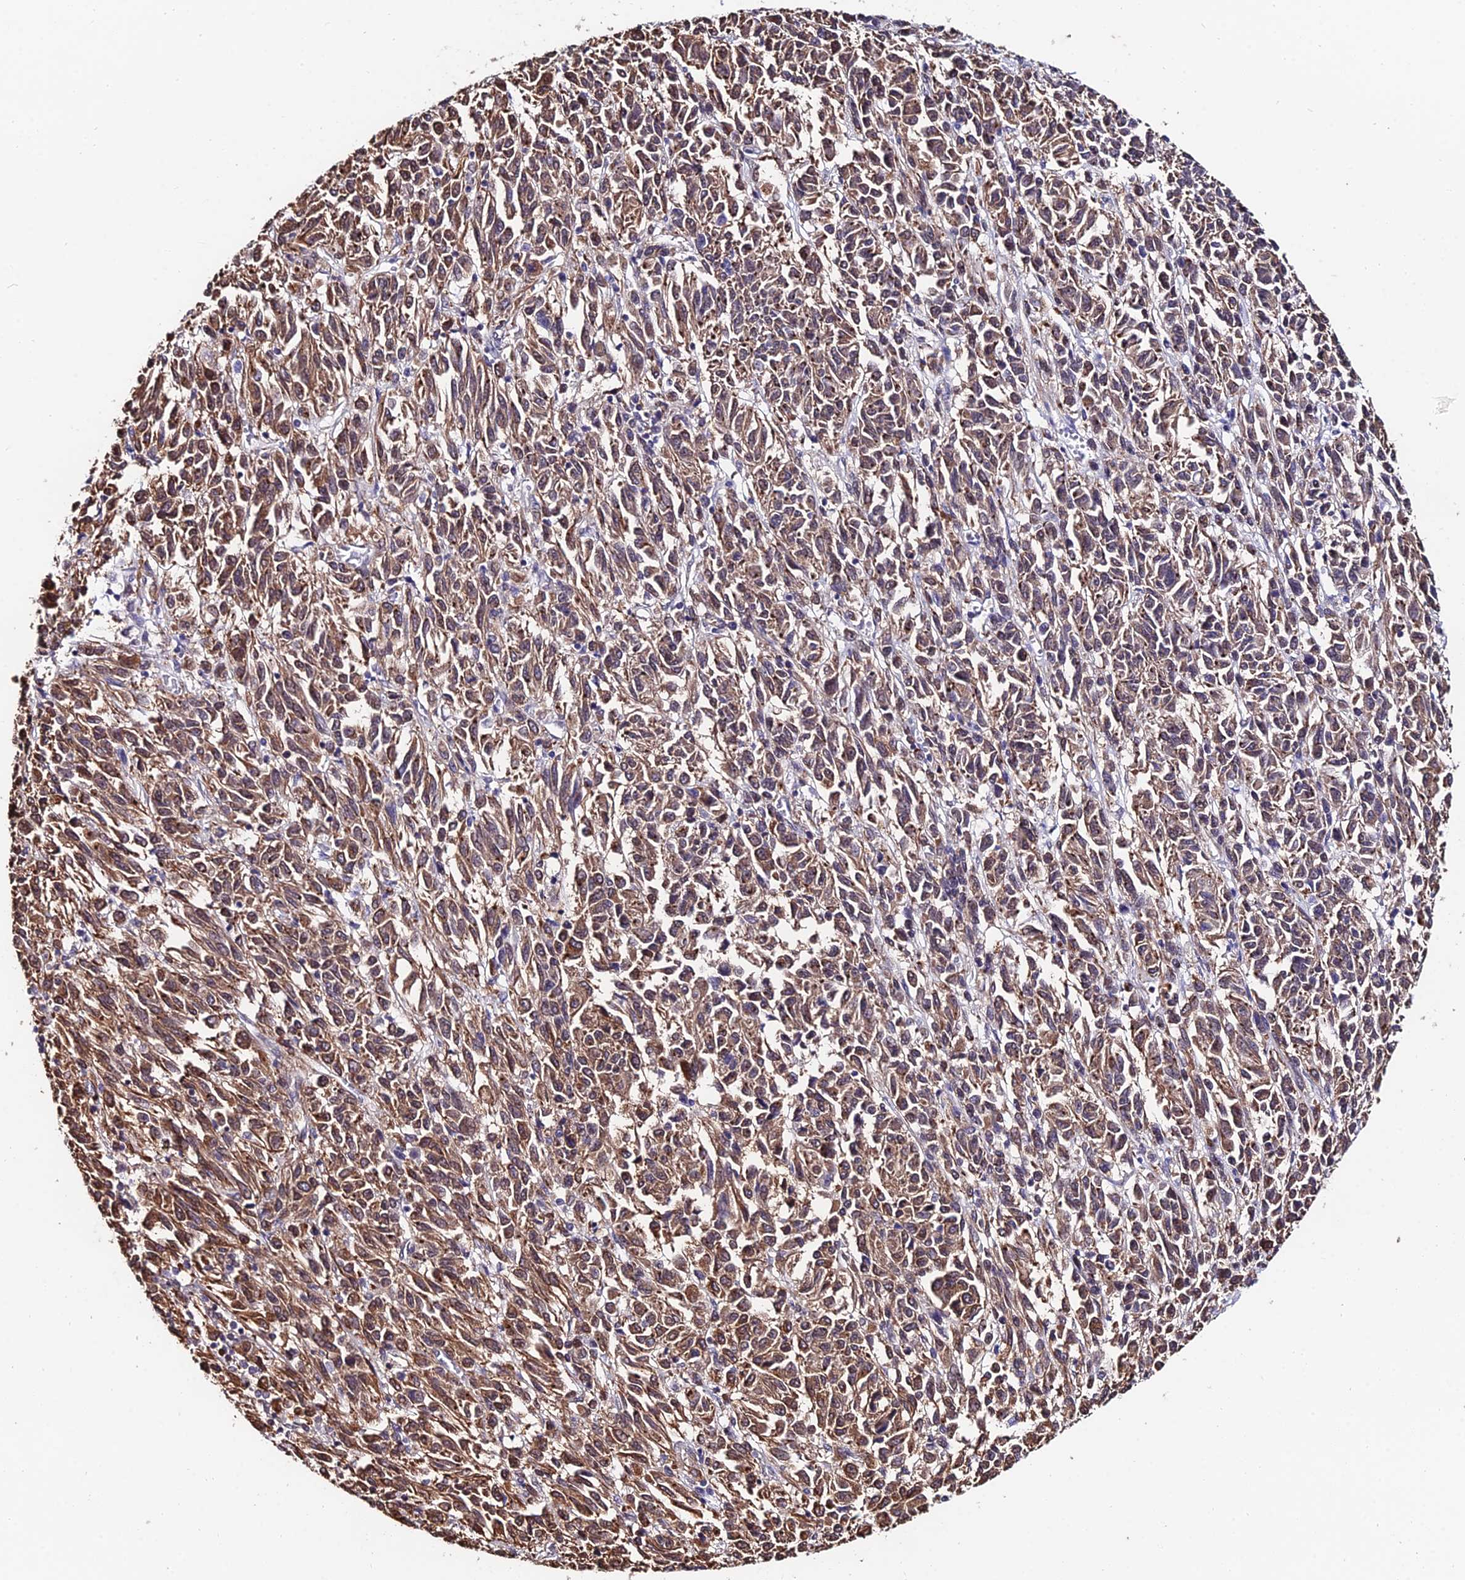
{"staining": {"intensity": "moderate", "quantity": ">75%", "location": "cytoplasmic/membranous"}, "tissue": "melanoma", "cell_type": "Tumor cells", "image_type": "cancer", "snomed": [{"axis": "morphology", "description": "Malignant melanoma, Metastatic site"}, {"axis": "topography", "description": "Lung"}], "caption": "Moderate cytoplasmic/membranous positivity for a protein is identified in approximately >75% of tumor cells of malignant melanoma (metastatic site) using IHC.", "gene": "INPP4A", "patient": {"sex": "male", "age": 64}}